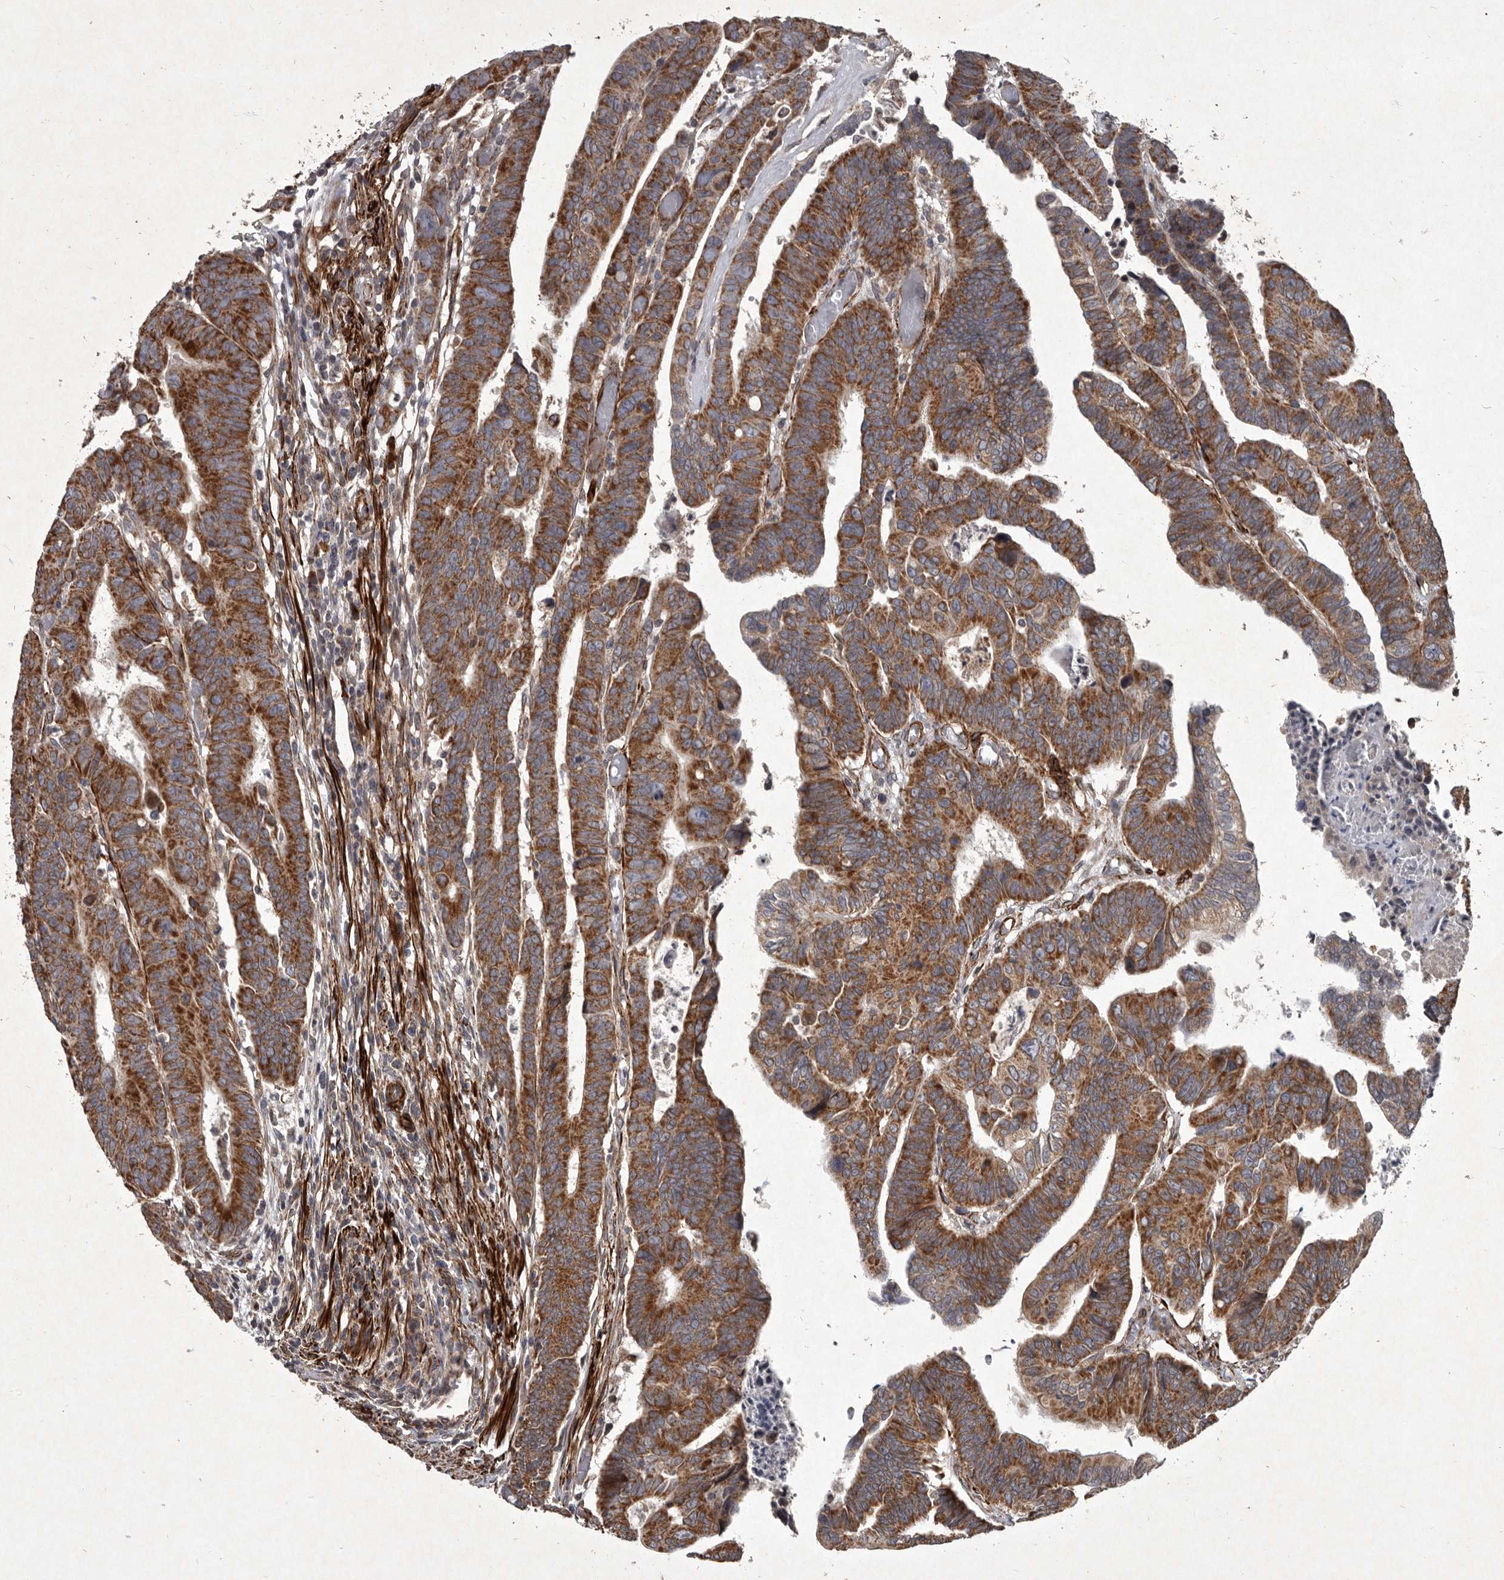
{"staining": {"intensity": "strong", "quantity": ">75%", "location": "cytoplasmic/membranous"}, "tissue": "colorectal cancer", "cell_type": "Tumor cells", "image_type": "cancer", "snomed": [{"axis": "morphology", "description": "Adenocarcinoma, NOS"}, {"axis": "topography", "description": "Rectum"}], "caption": "This photomicrograph demonstrates immunohistochemistry (IHC) staining of colorectal cancer (adenocarcinoma), with high strong cytoplasmic/membranous expression in approximately >75% of tumor cells.", "gene": "MRPS15", "patient": {"sex": "female", "age": 65}}